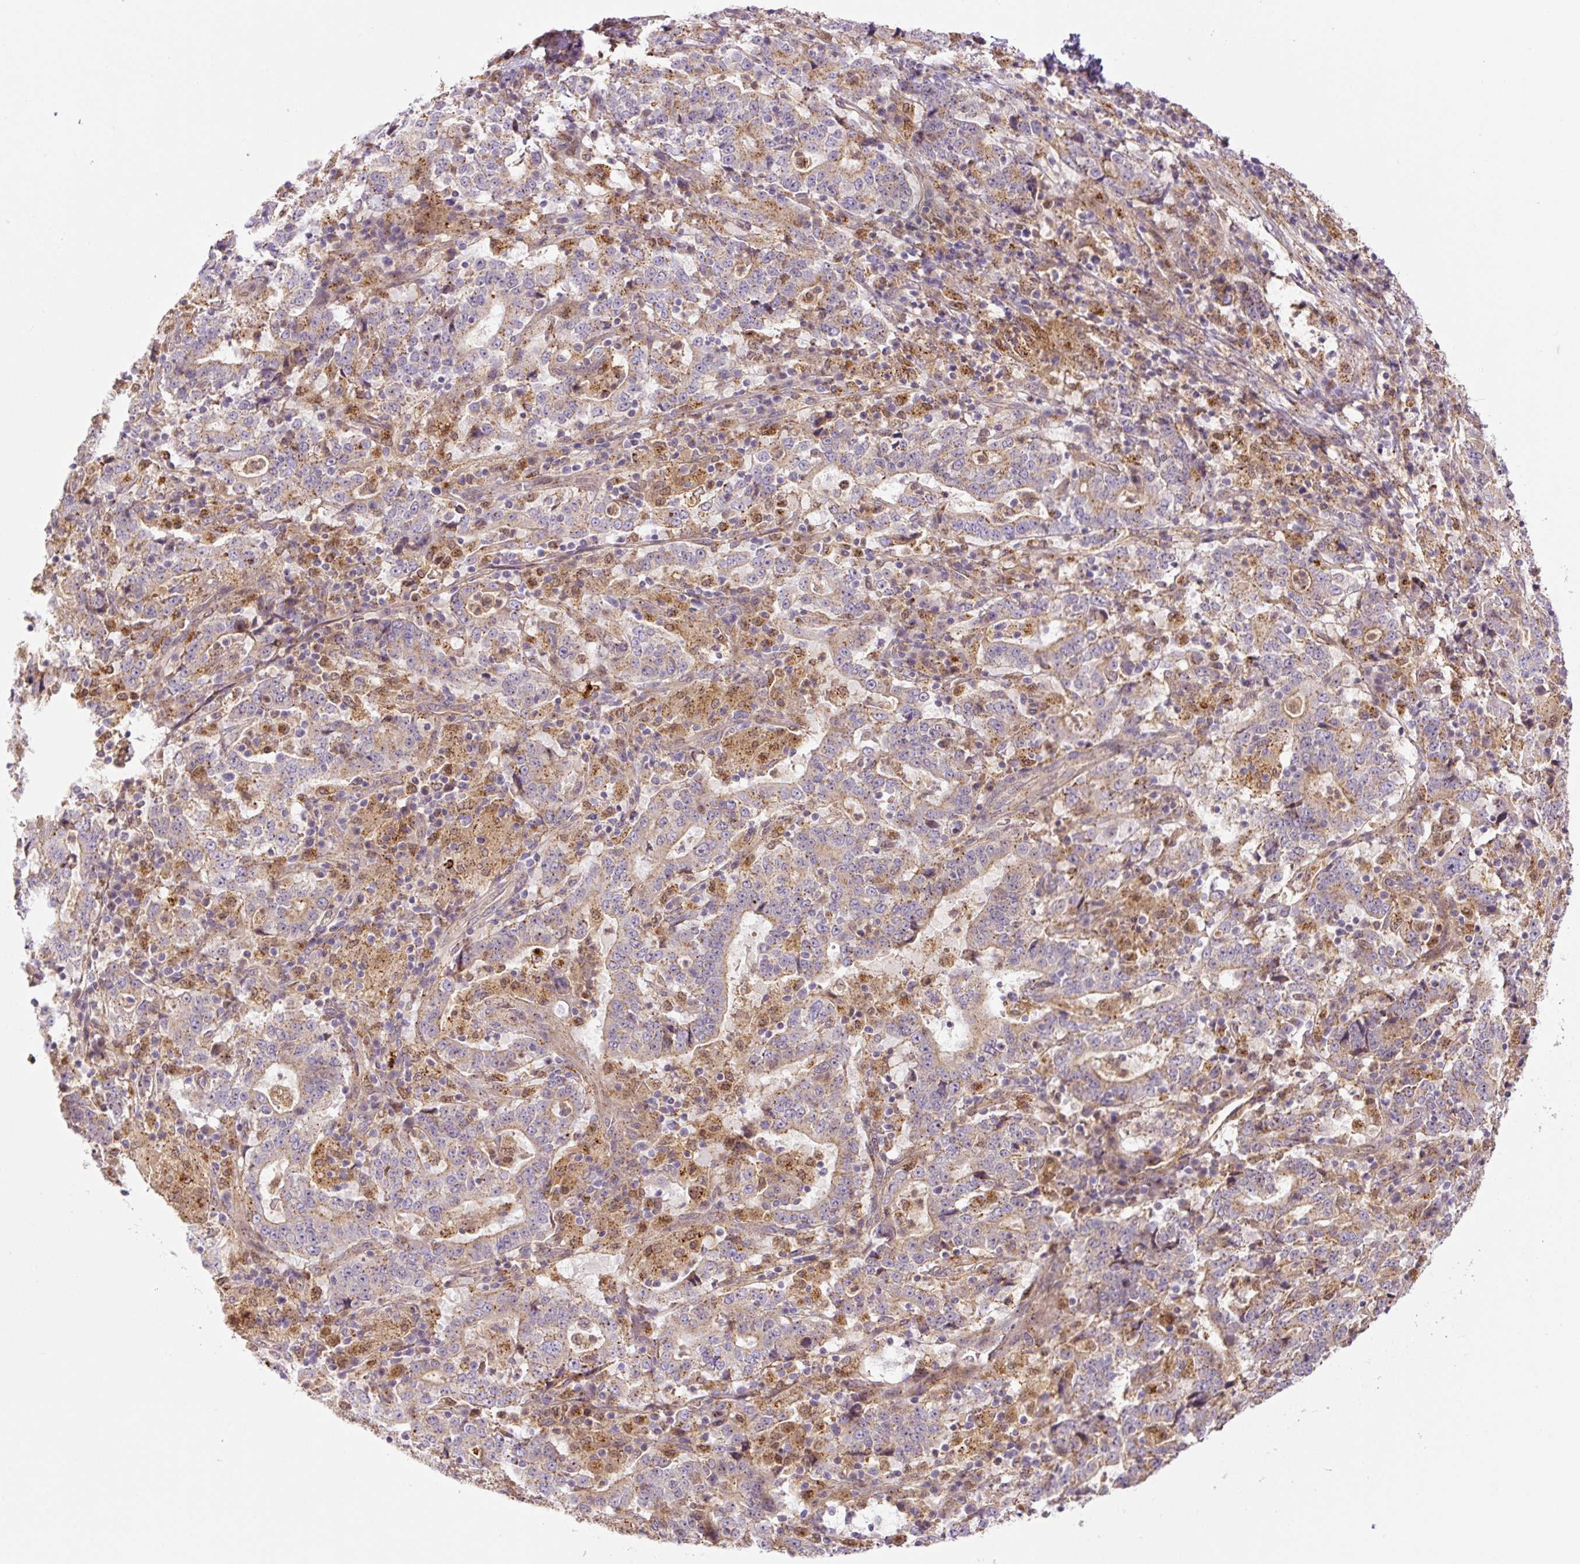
{"staining": {"intensity": "weak", "quantity": "<25%", "location": "cytoplasmic/membranous"}, "tissue": "stomach cancer", "cell_type": "Tumor cells", "image_type": "cancer", "snomed": [{"axis": "morphology", "description": "Normal tissue, NOS"}, {"axis": "morphology", "description": "Adenocarcinoma, NOS"}, {"axis": "topography", "description": "Stomach, upper"}, {"axis": "topography", "description": "Stomach"}], "caption": "Tumor cells show no significant staining in stomach cancer (adenocarcinoma).", "gene": "ZSWIM7", "patient": {"sex": "male", "age": 59}}